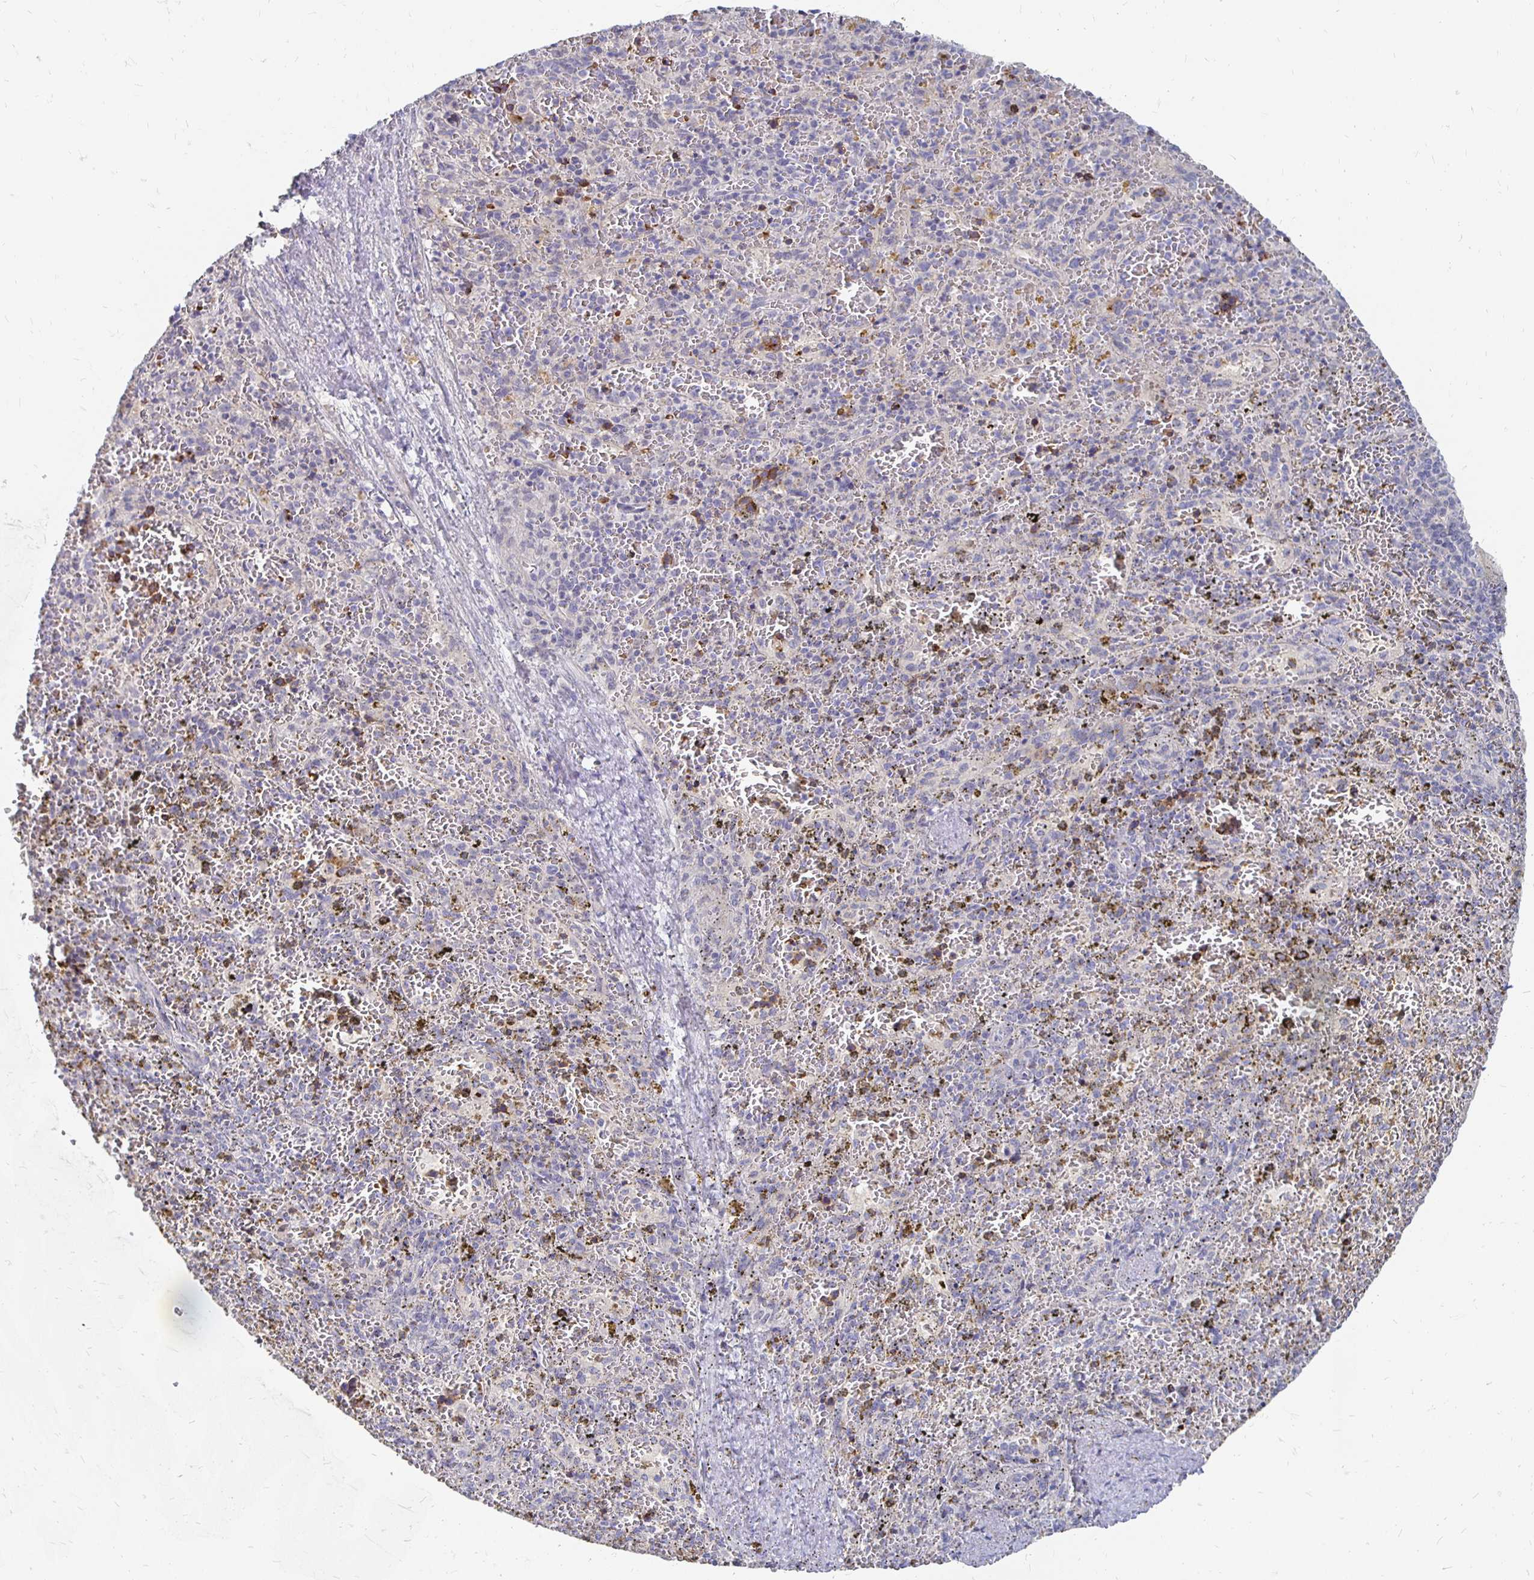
{"staining": {"intensity": "negative", "quantity": "none", "location": "none"}, "tissue": "spleen", "cell_type": "Cells in red pulp", "image_type": "normal", "snomed": [{"axis": "morphology", "description": "Normal tissue, NOS"}, {"axis": "topography", "description": "Spleen"}], "caption": "Protein analysis of unremarkable spleen shows no significant expression in cells in red pulp. (Stains: DAB (3,3'-diaminobenzidine) immunohistochemistry (IHC) with hematoxylin counter stain, Microscopy: brightfield microscopy at high magnification).", "gene": "FKRP", "patient": {"sex": "female", "age": 50}}